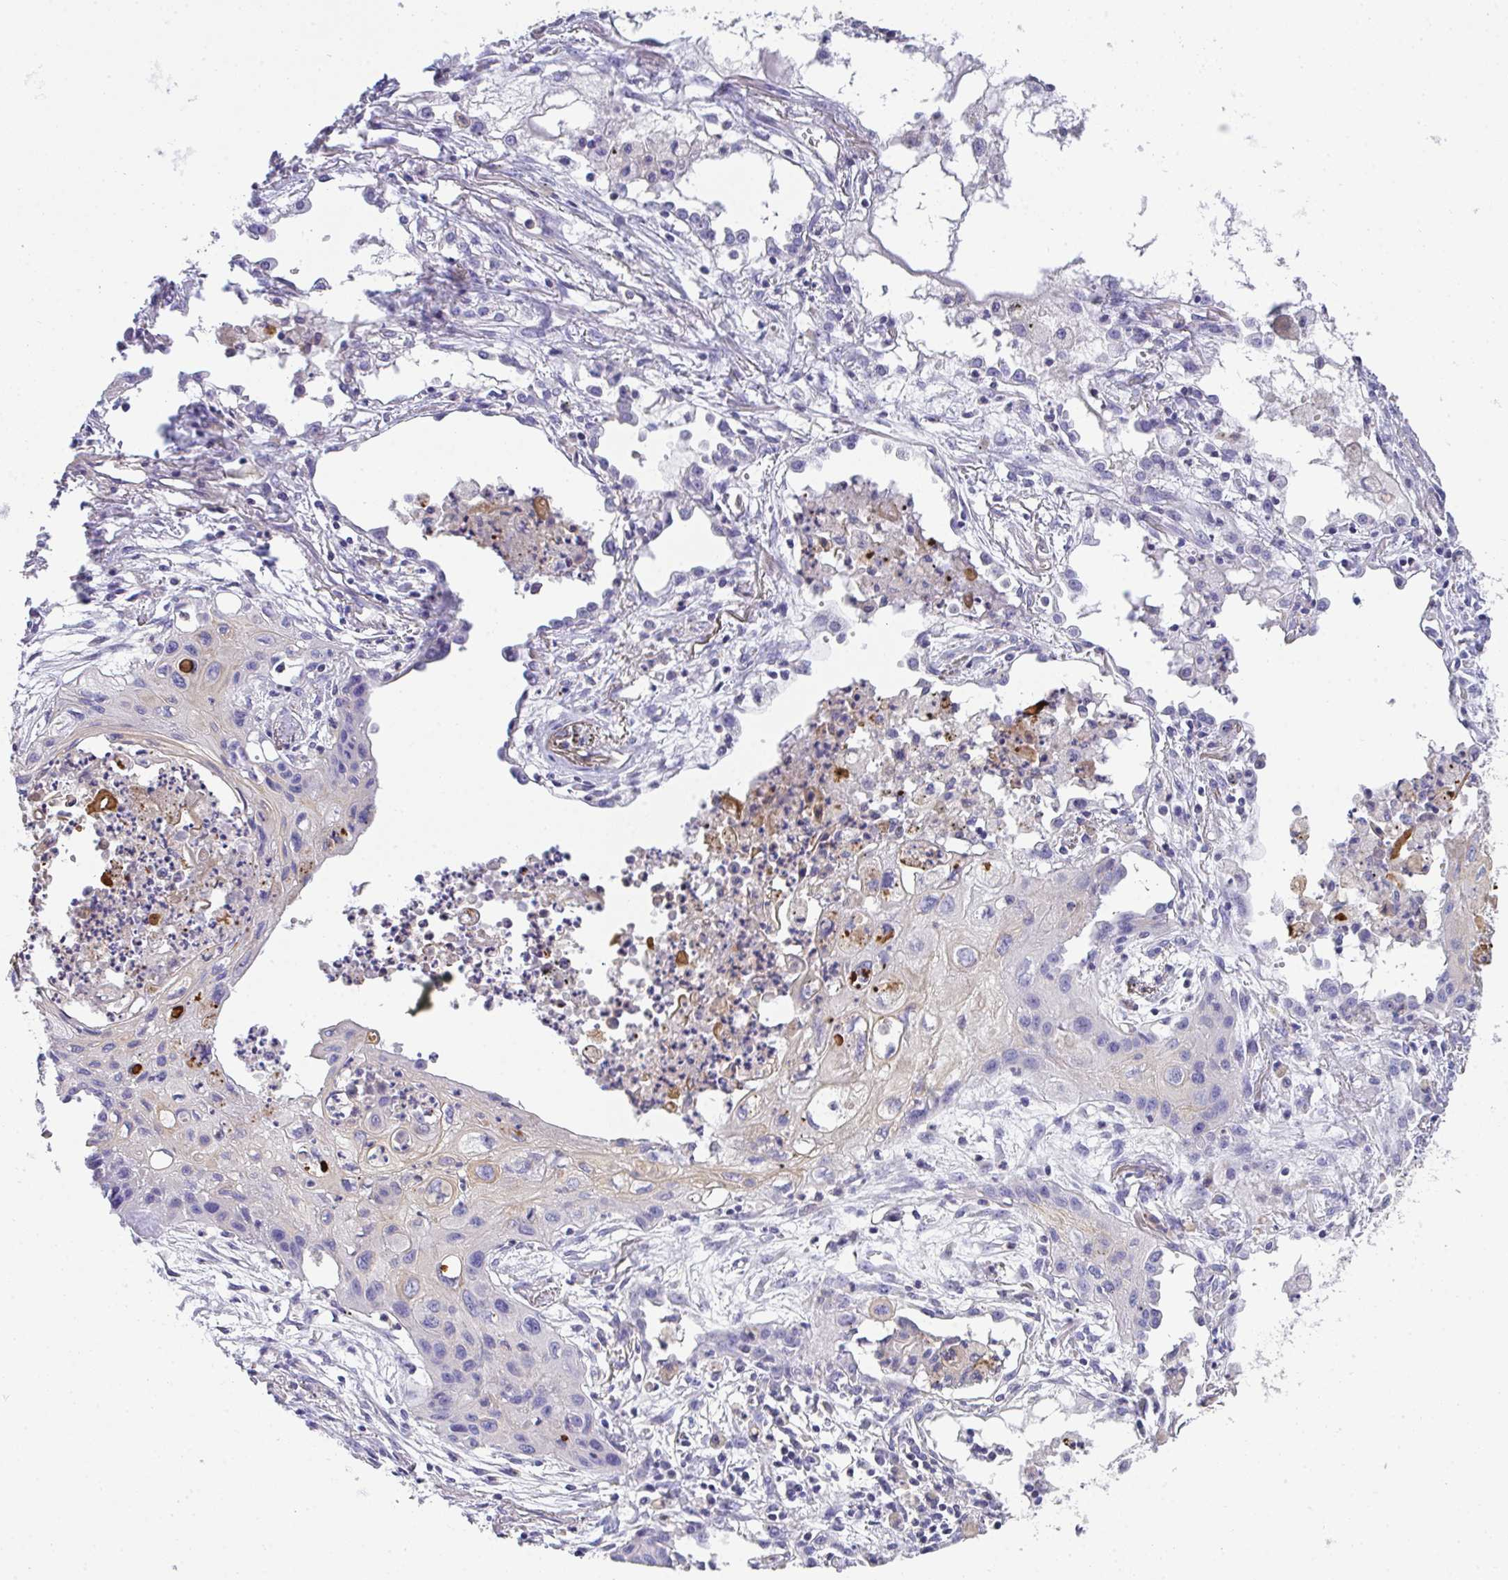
{"staining": {"intensity": "negative", "quantity": "none", "location": "none"}, "tissue": "lung cancer", "cell_type": "Tumor cells", "image_type": "cancer", "snomed": [{"axis": "morphology", "description": "Squamous cell carcinoma, NOS"}, {"axis": "topography", "description": "Lung"}], "caption": "The image shows no staining of tumor cells in lung cancer (squamous cell carcinoma).", "gene": "TNFAIP8", "patient": {"sex": "male", "age": 71}}